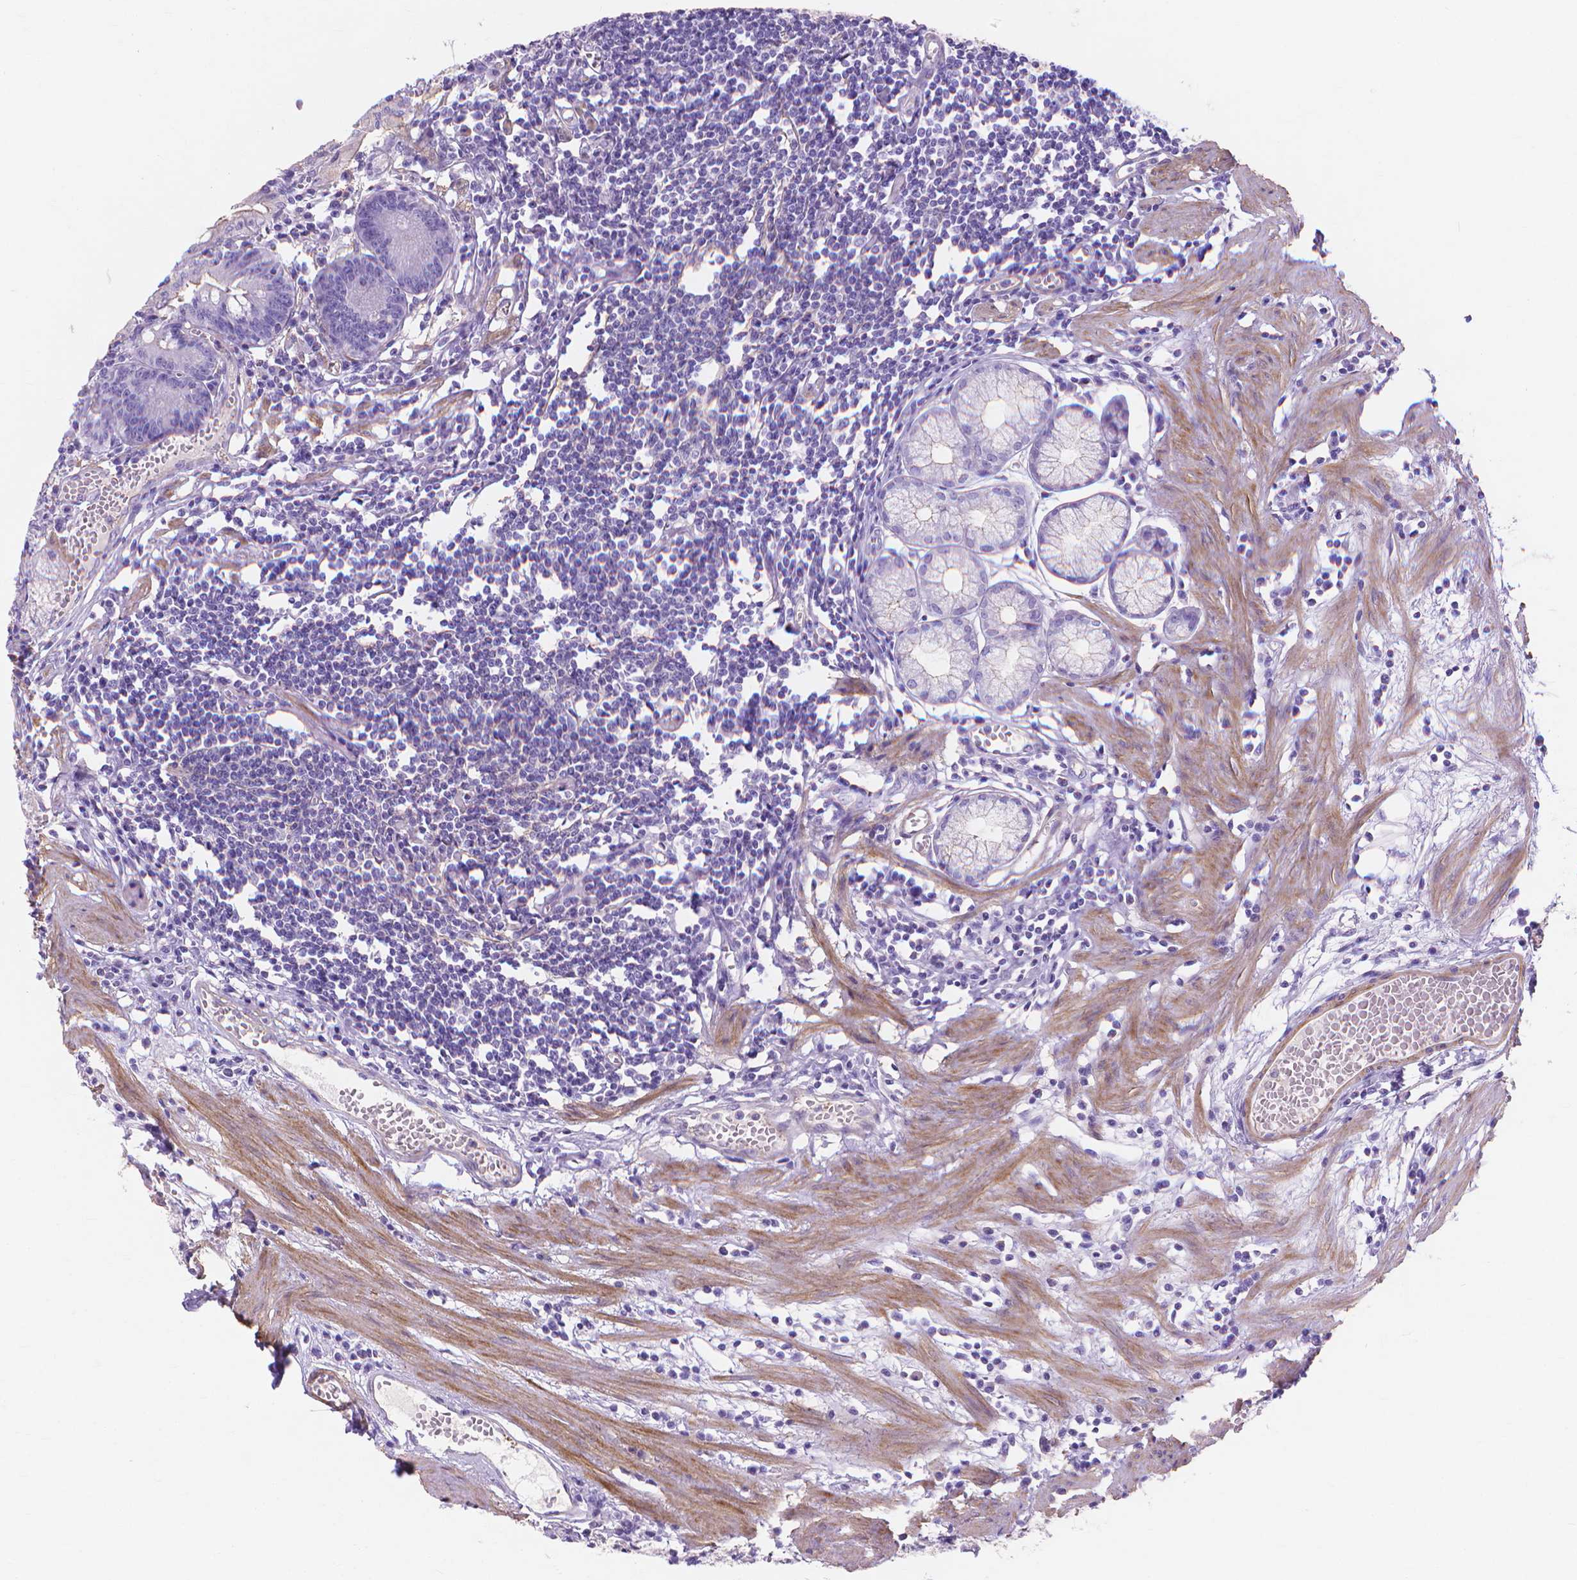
{"staining": {"intensity": "moderate", "quantity": "<25%", "location": "cytoplasmic/membranous"}, "tissue": "stomach", "cell_type": "Glandular cells", "image_type": "normal", "snomed": [{"axis": "morphology", "description": "Normal tissue, NOS"}, {"axis": "topography", "description": "Stomach"}], "caption": "This histopathology image demonstrates immunohistochemistry staining of normal stomach, with low moderate cytoplasmic/membranous positivity in approximately <25% of glandular cells.", "gene": "MBLAC1", "patient": {"sex": "male", "age": 55}}